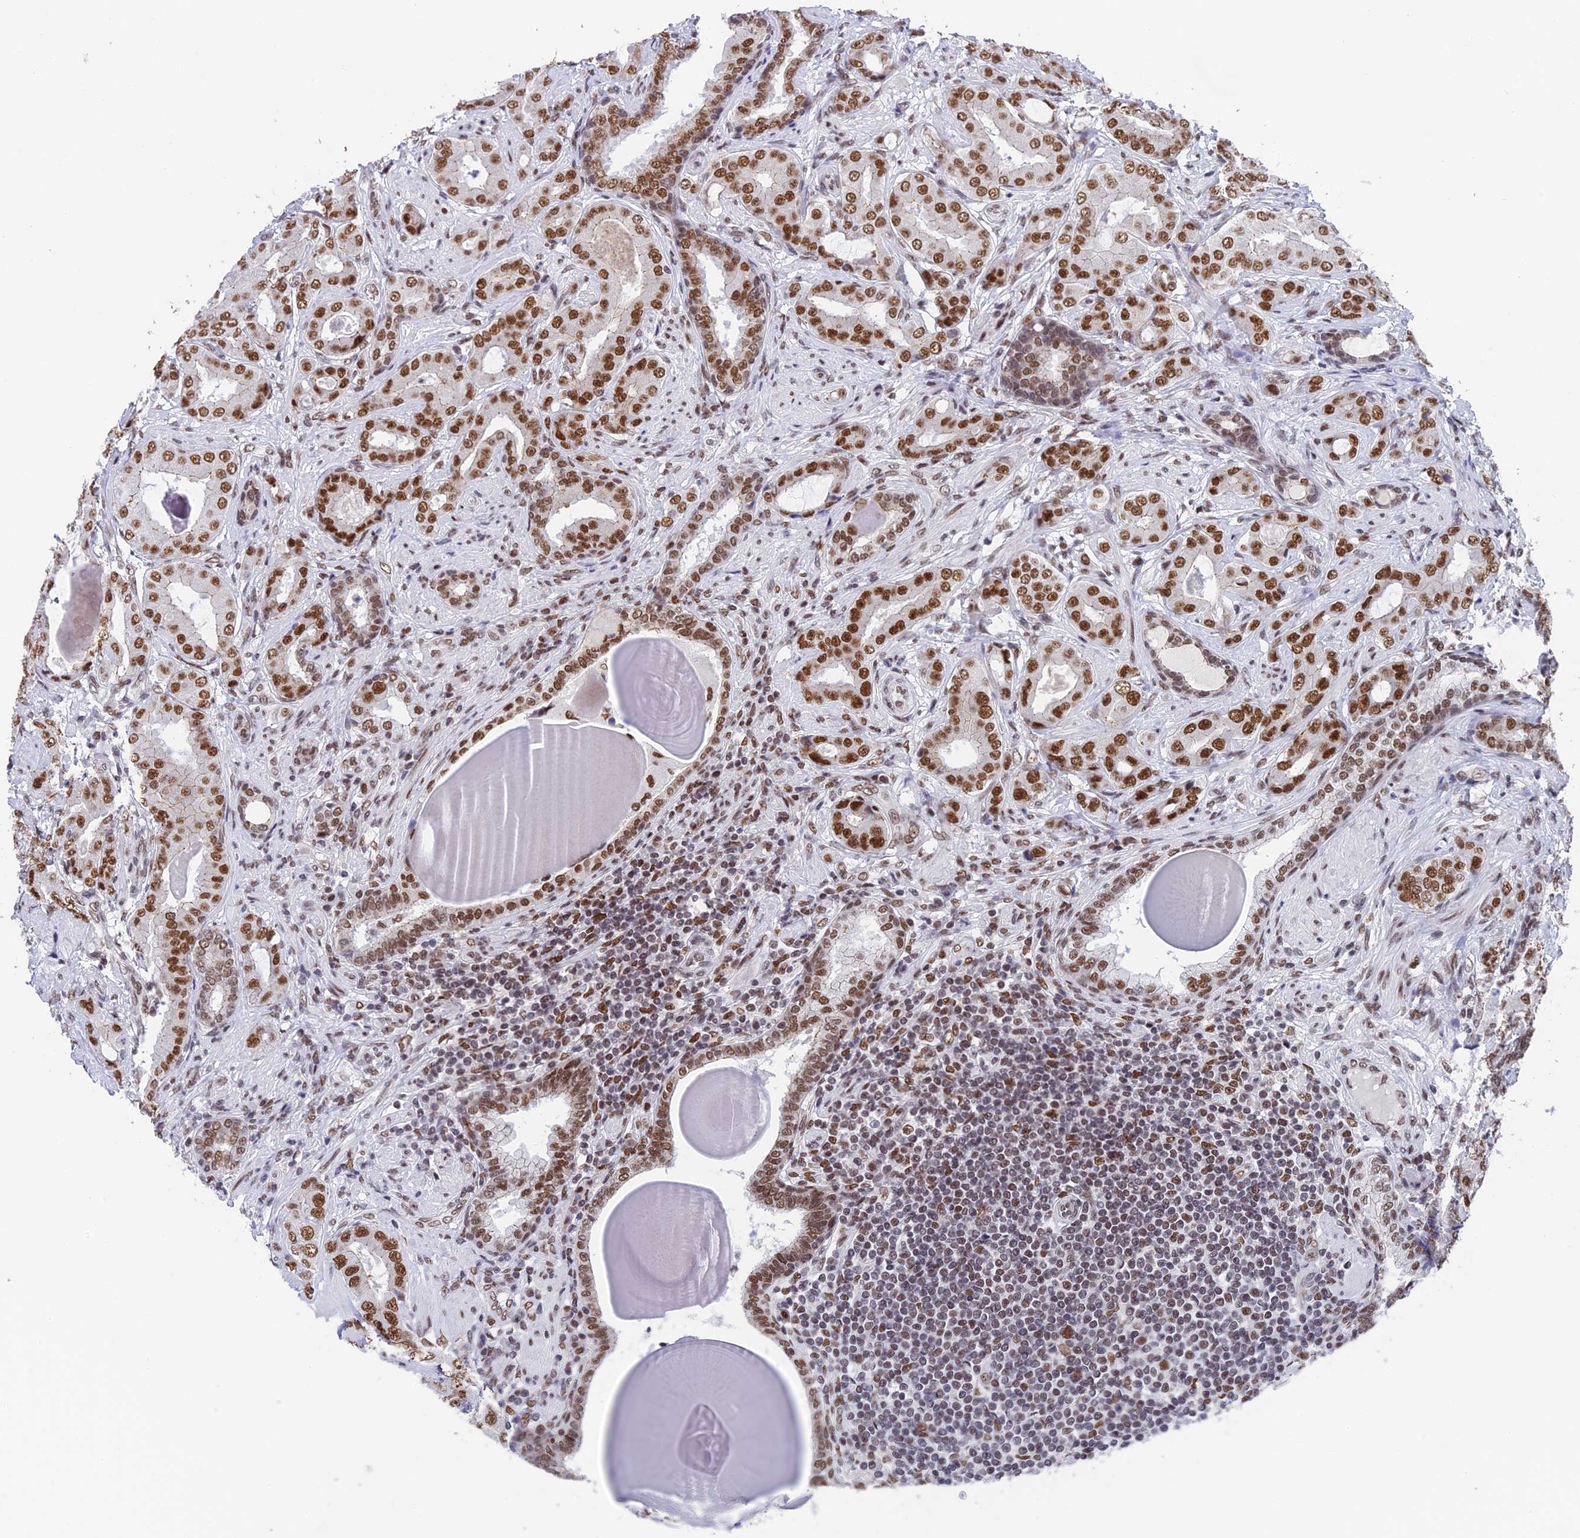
{"staining": {"intensity": "moderate", "quantity": ">75%", "location": "nuclear"}, "tissue": "prostate cancer", "cell_type": "Tumor cells", "image_type": "cancer", "snomed": [{"axis": "morphology", "description": "Adenocarcinoma, Low grade"}, {"axis": "topography", "description": "Prostate"}], "caption": "Protein staining exhibits moderate nuclear staining in about >75% of tumor cells in prostate cancer (adenocarcinoma (low-grade)). (DAB IHC, brown staining for protein, blue staining for nuclei).", "gene": "EEF1AKMT3", "patient": {"sex": "male", "age": 57}}